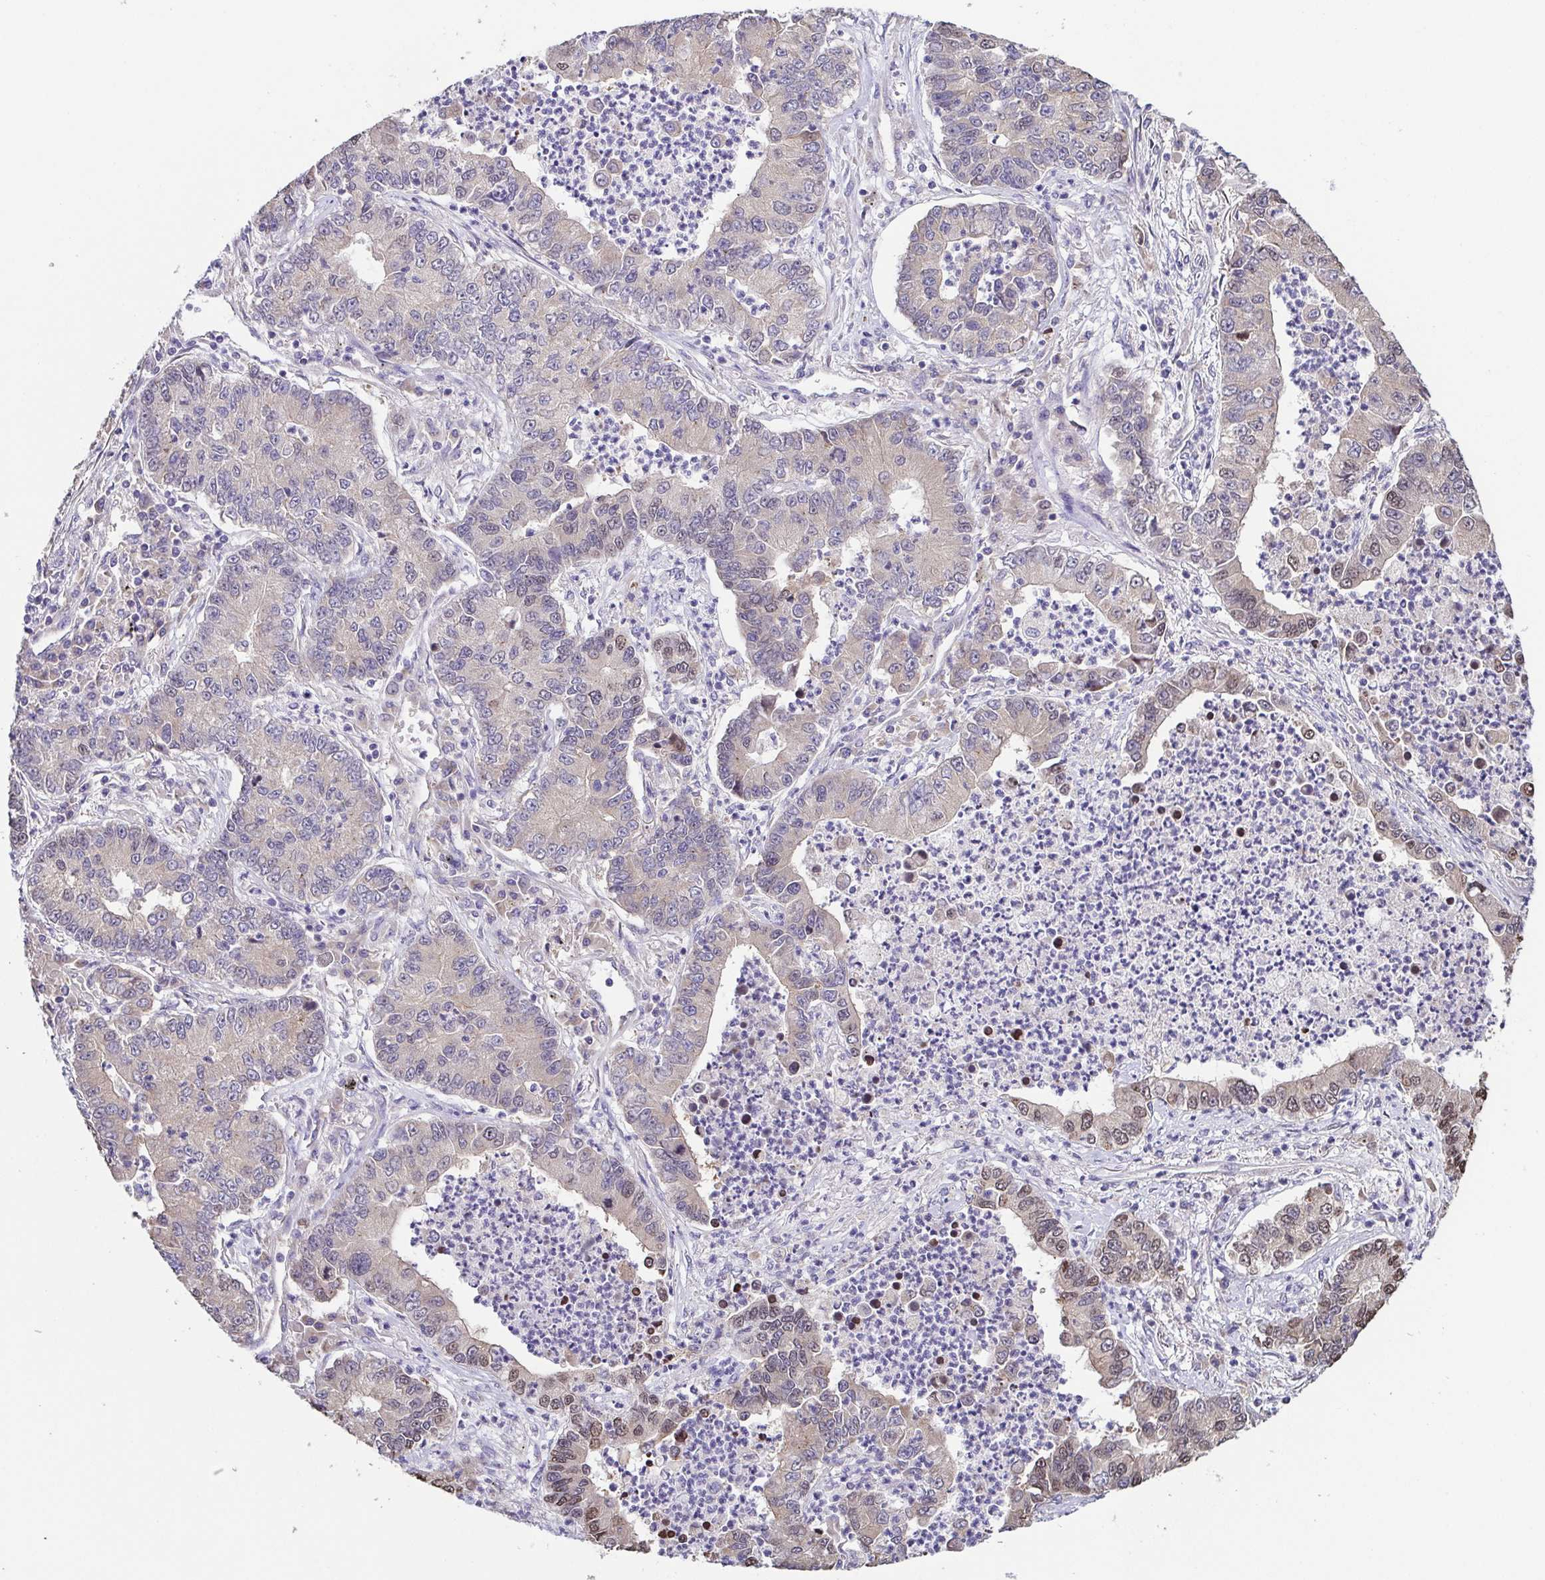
{"staining": {"intensity": "weak", "quantity": "<25%", "location": "cytoplasmic/membranous"}, "tissue": "lung cancer", "cell_type": "Tumor cells", "image_type": "cancer", "snomed": [{"axis": "morphology", "description": "Adenocarcinoma, NOS"}, {"axis": "topography", "description": "Lung"}], "caption": "The micrograph exhibits no significant positivity in tumor cells of adenocarcinoma (lung).", "gene": "EIF3D", "patient": {"sex": "female", "age": 57}}